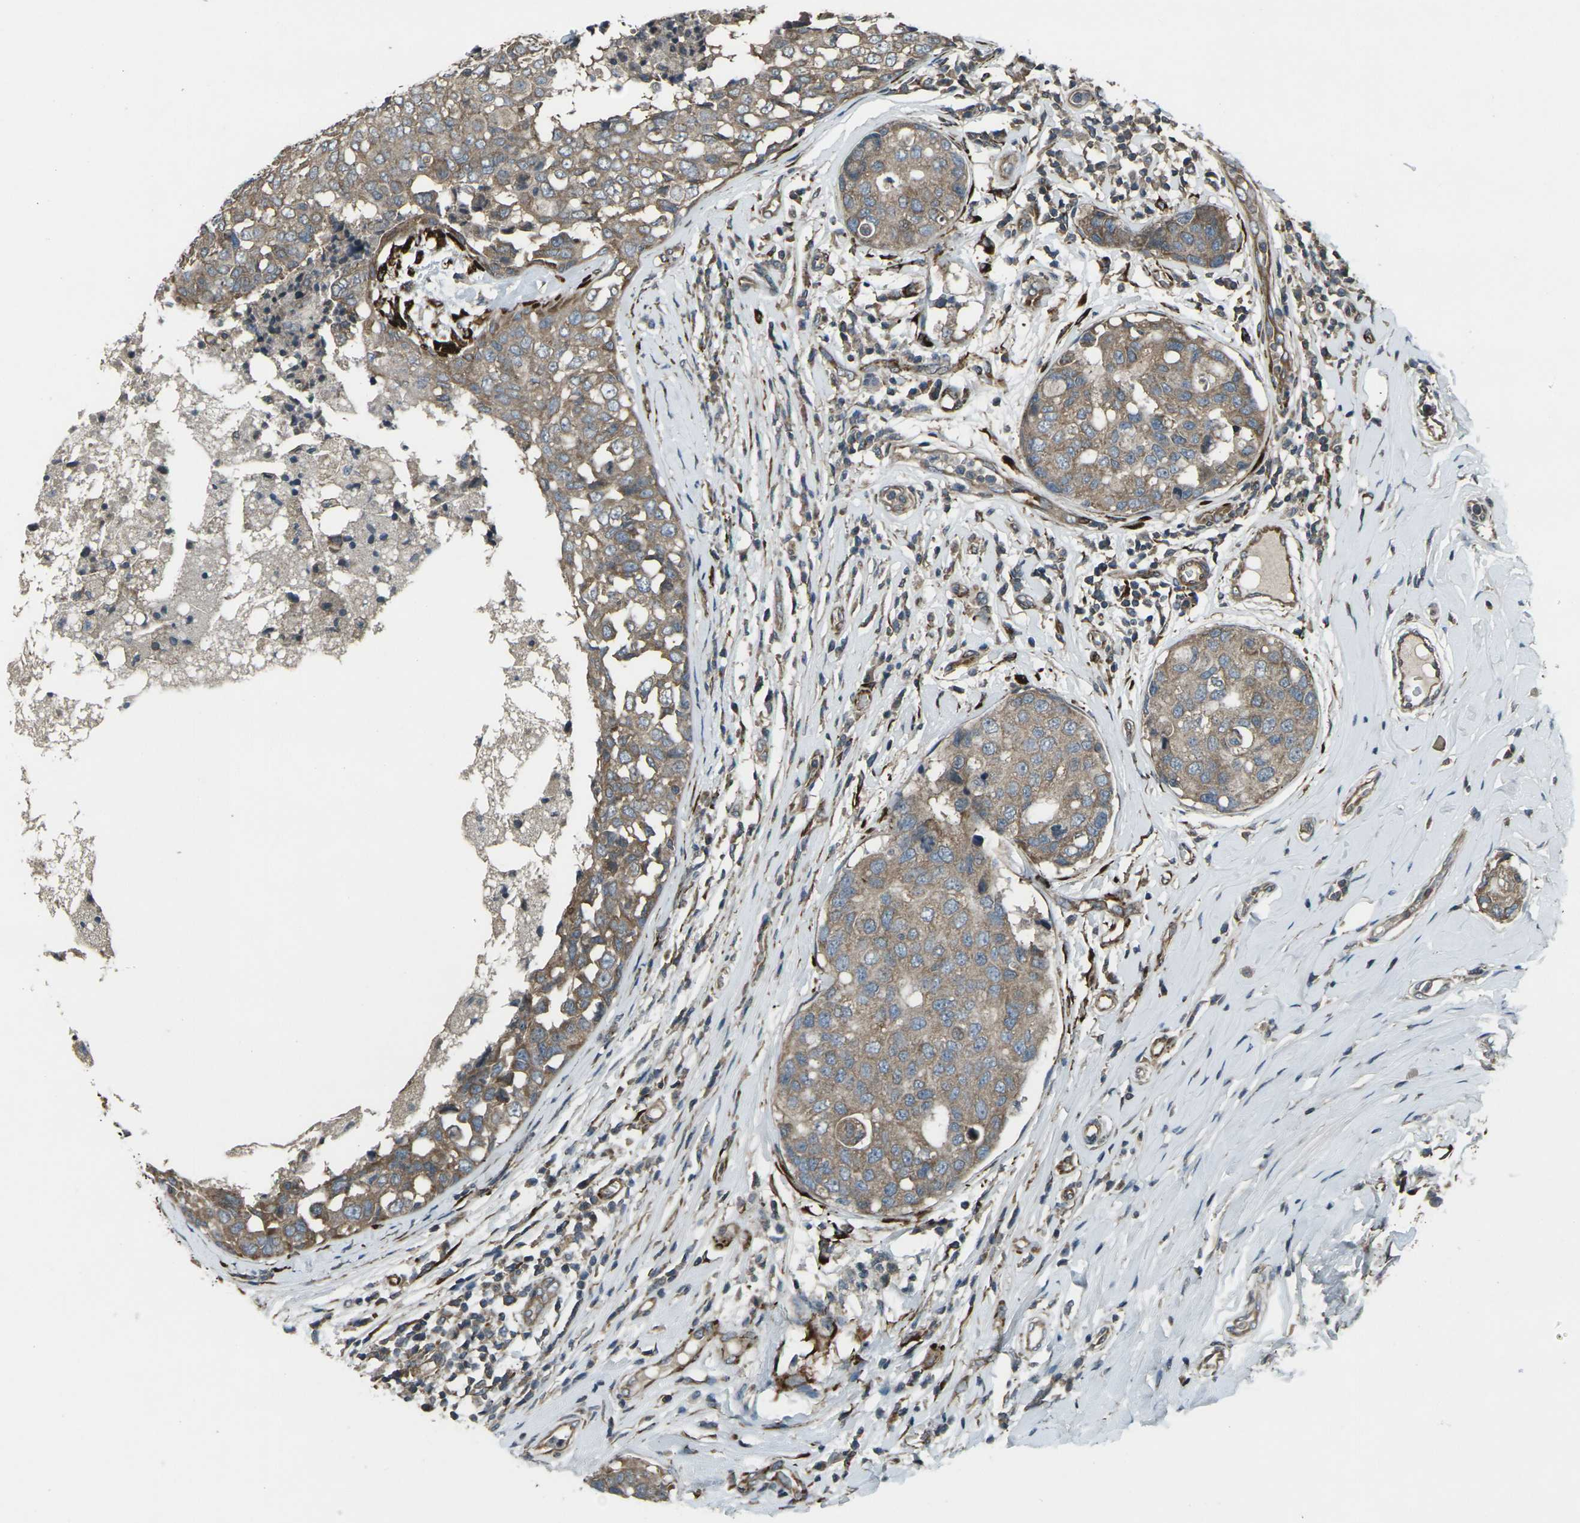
{"staining": {"intensity": "weak", "quantity": ">75%", "location": "cytoplasmic/membranous"}, "tissue": "breast cancer", "cell_type": "Tumor cells", "image_type": "cancer", "snomed": [{"axis": "morphology", "description": "Duct carcinoma"}, {"axis": "topography", "description": "Breast"}], "caption": "A brown stain highlights weak cytoplasmic/membranous staining of a protein in breast cancer tumor cells. (IHC, brightfield microscopy, high magnification).", "gene": "LSMEM1", "patient": {"sex": "female", "age": 27}}